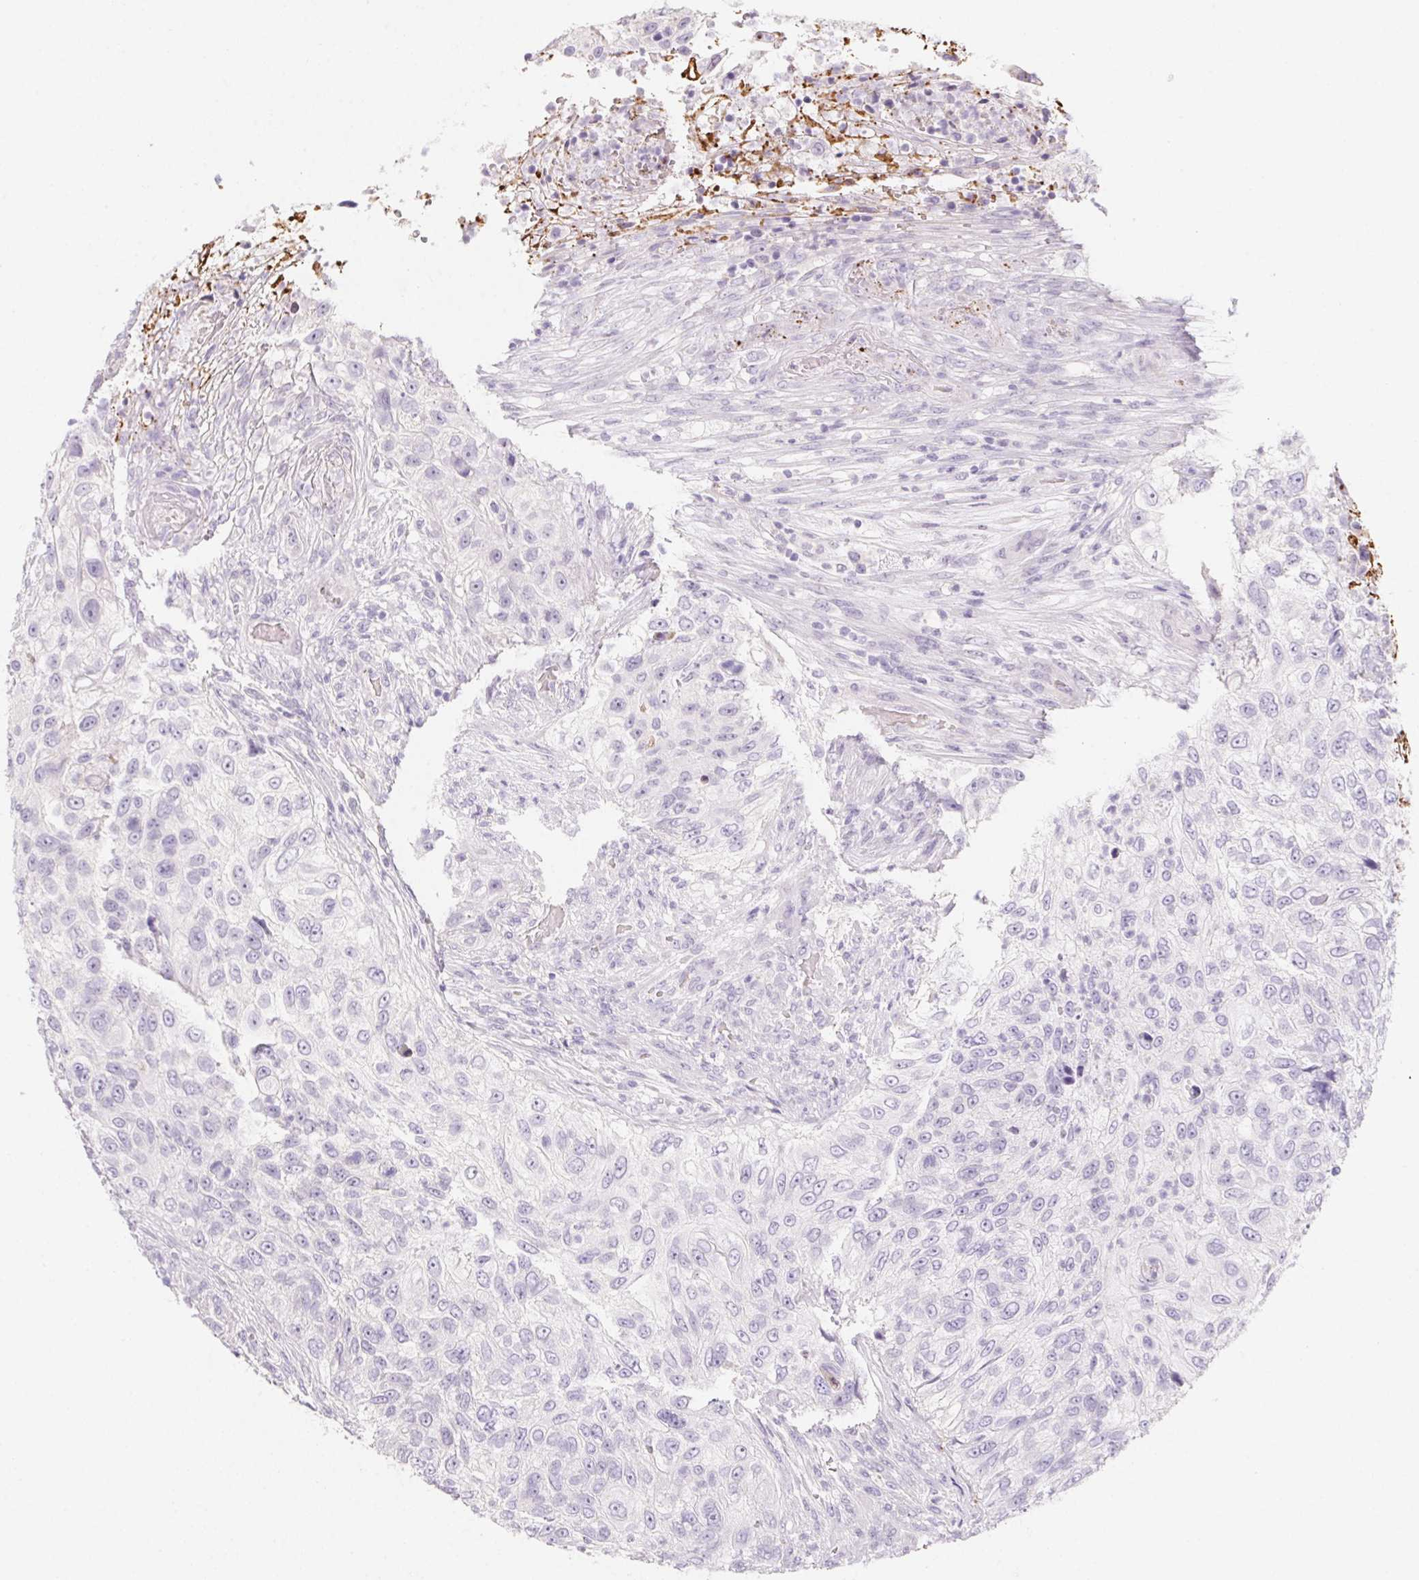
{"staining": {"intensity": "negative", "quantity": "none", "location": "none"}, "tissue": "urothelial cancer", "cell_type": "Tumor cells", "image_type": "cancer", "snomed": [{"axis": "morphology", "description": "Urothelial carcinoma, High grade"}, {"axis": "topography", "description": "Urinary bladder"}], "caption": "The histopathology image displays no staining of tumor cells in urothelial cancer. (DAB immunohistochemistry visualized using brightfield microscopy, high magnification).", "gene": "MYL4", "patient": {"sex": "female", "age": 60}}